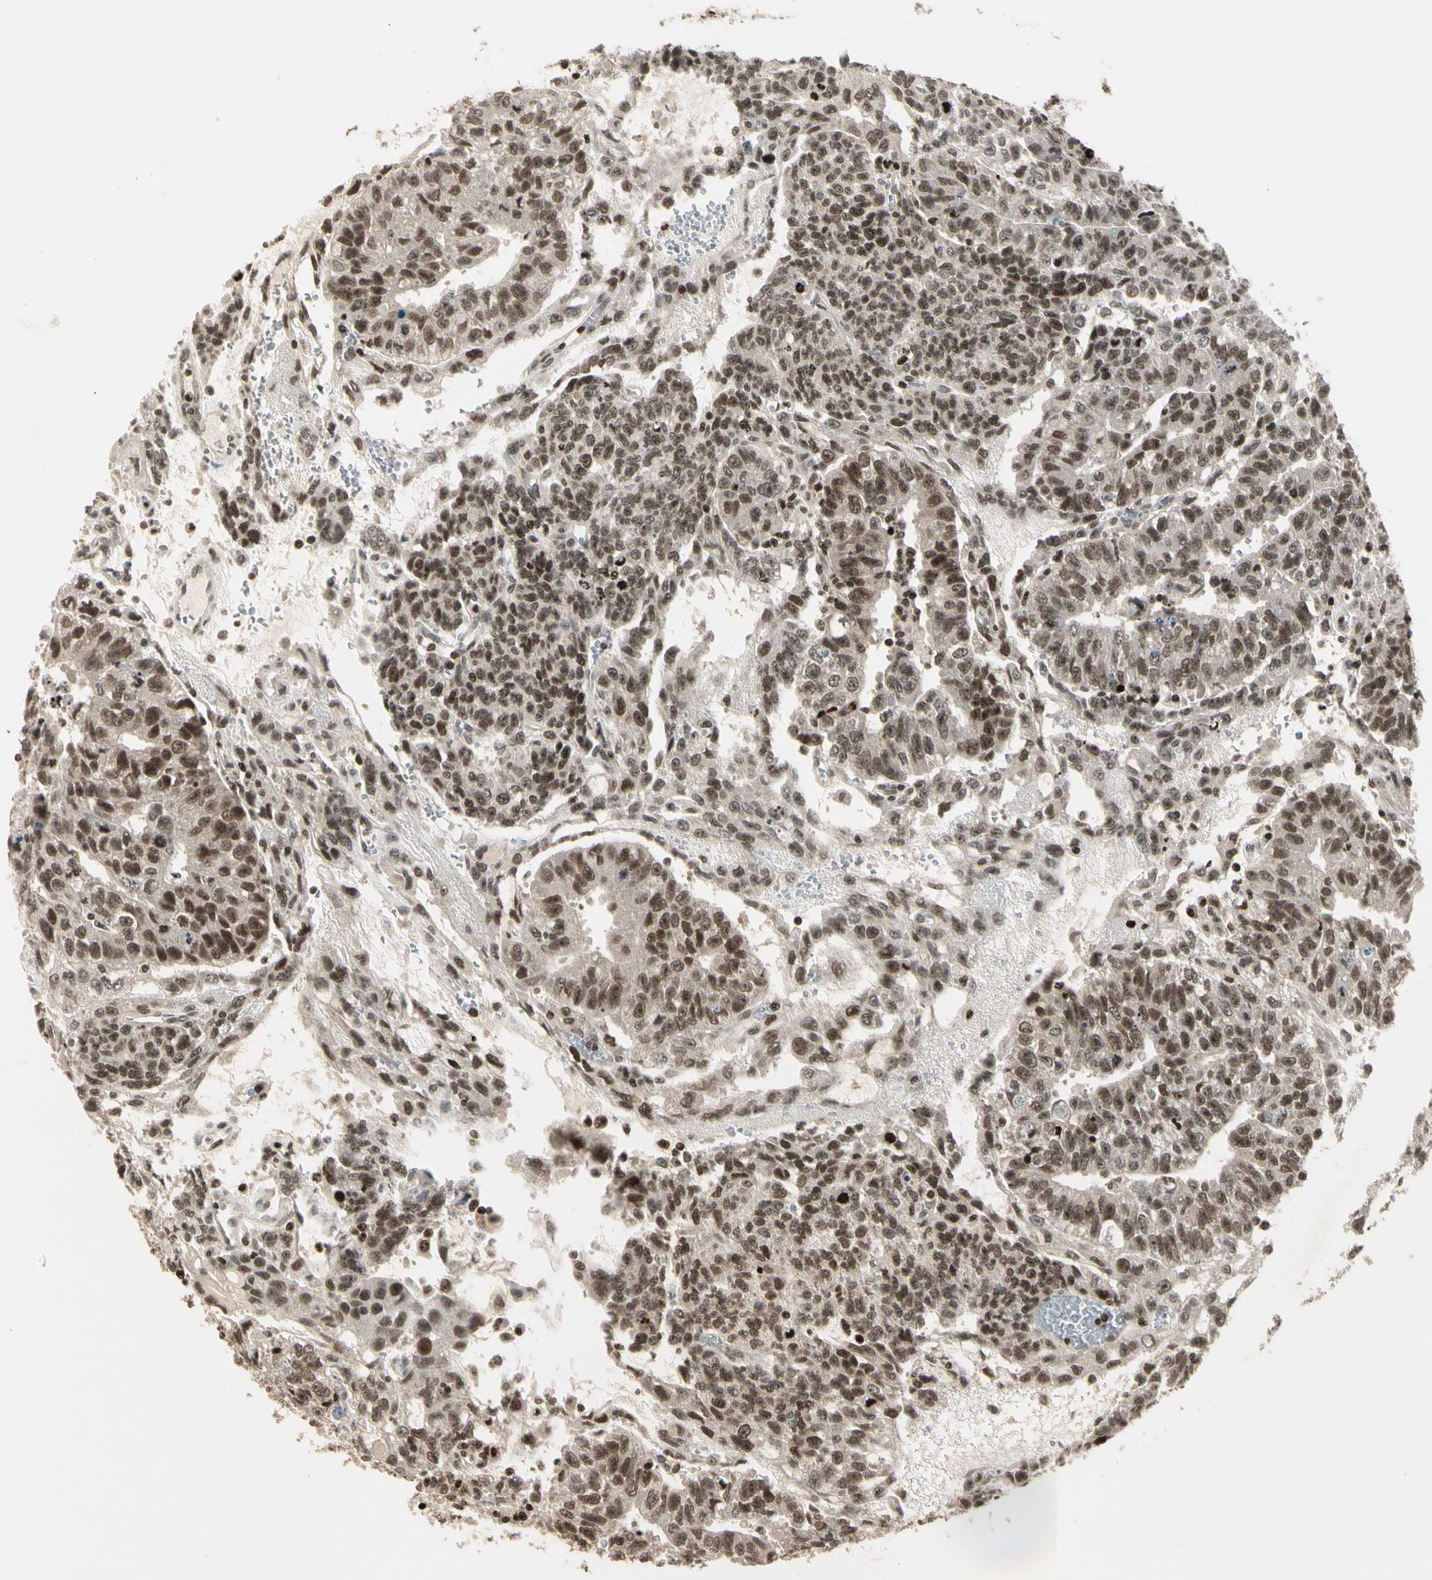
{"staining": {"intensity": "moderate", "quantity": ">75%", "location": "nuclear"}, "tissue": "testis cancer", "cell_type": "Tumor cells", "image_type": "cancer", "snomed": [{"axis": "morphology", "description": "Seminoma, NOS"}, {"axis": "morphology", "description": "Carcinoma, Embryonal, NOS"}, {"axis": "topography", "description": "Testis"}], "caption": "Testis cancer stained for a protein displays moderate nuclear positivity in tumor cells.", "gene": "TSHZ3", "patient": {"sex": "male", "age": 52}}